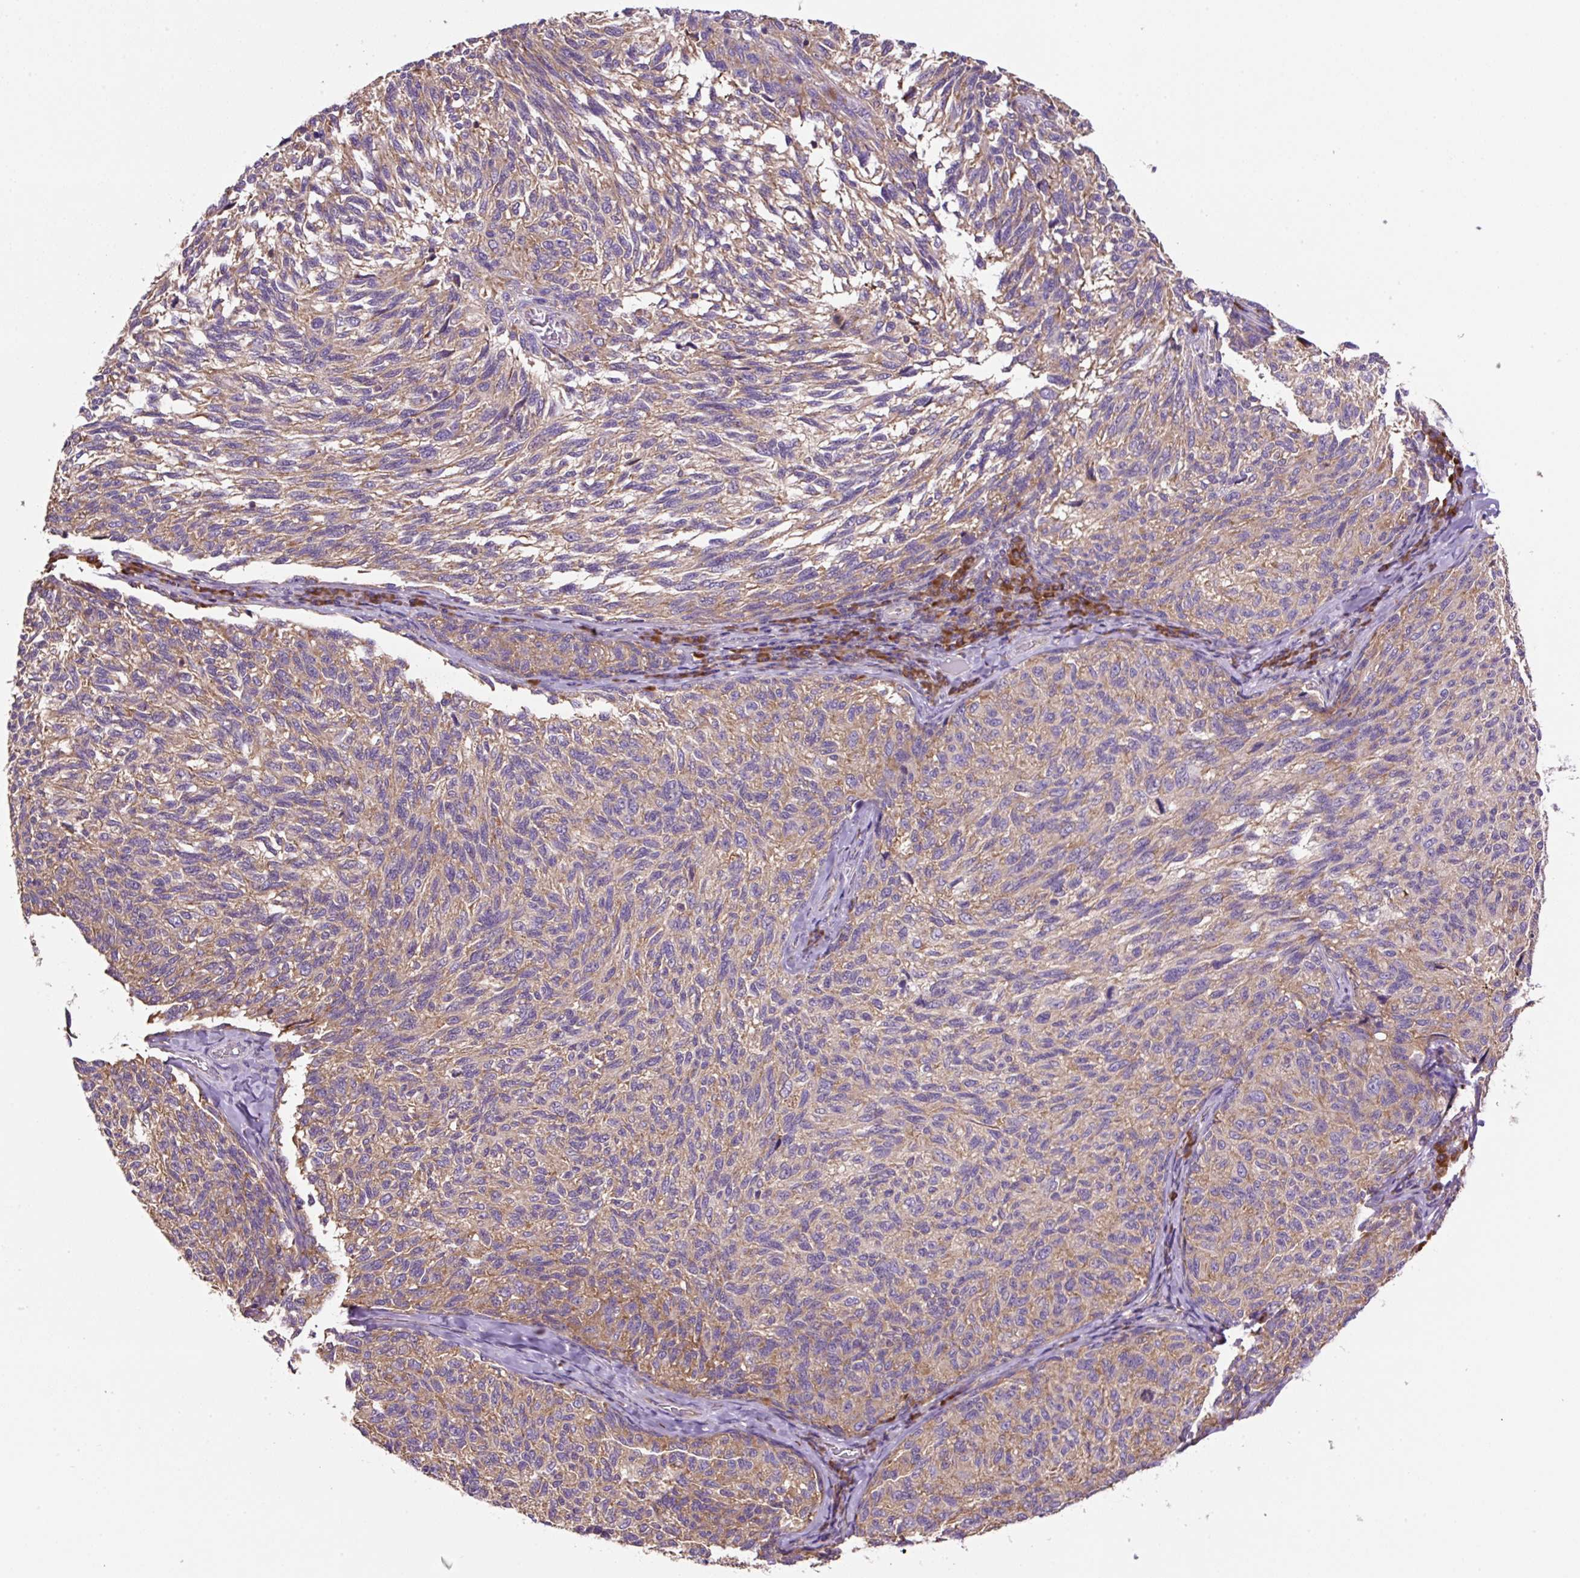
{"staining": {"intensity": "weak", "quantity": "25%-75%", "location": "cytoplasmic/membranous"}, "tissue": "melanoma", "cell_type": "Tumor cells", "image_type": "cancer", "snomed": [{"axis": "morphology", "description": "Malignant melanoma, NOS"}, {"axis": "topography", "description": "Skin"}], "caption": "Immunohistochemical staining of melanoma demonstrates low levels of weak cytoplasmic/membranous protein expression in approximately 25%-75% of tumor cells.", "gene": "RPS23", "patient": {"sex": "female", "age": 73}}